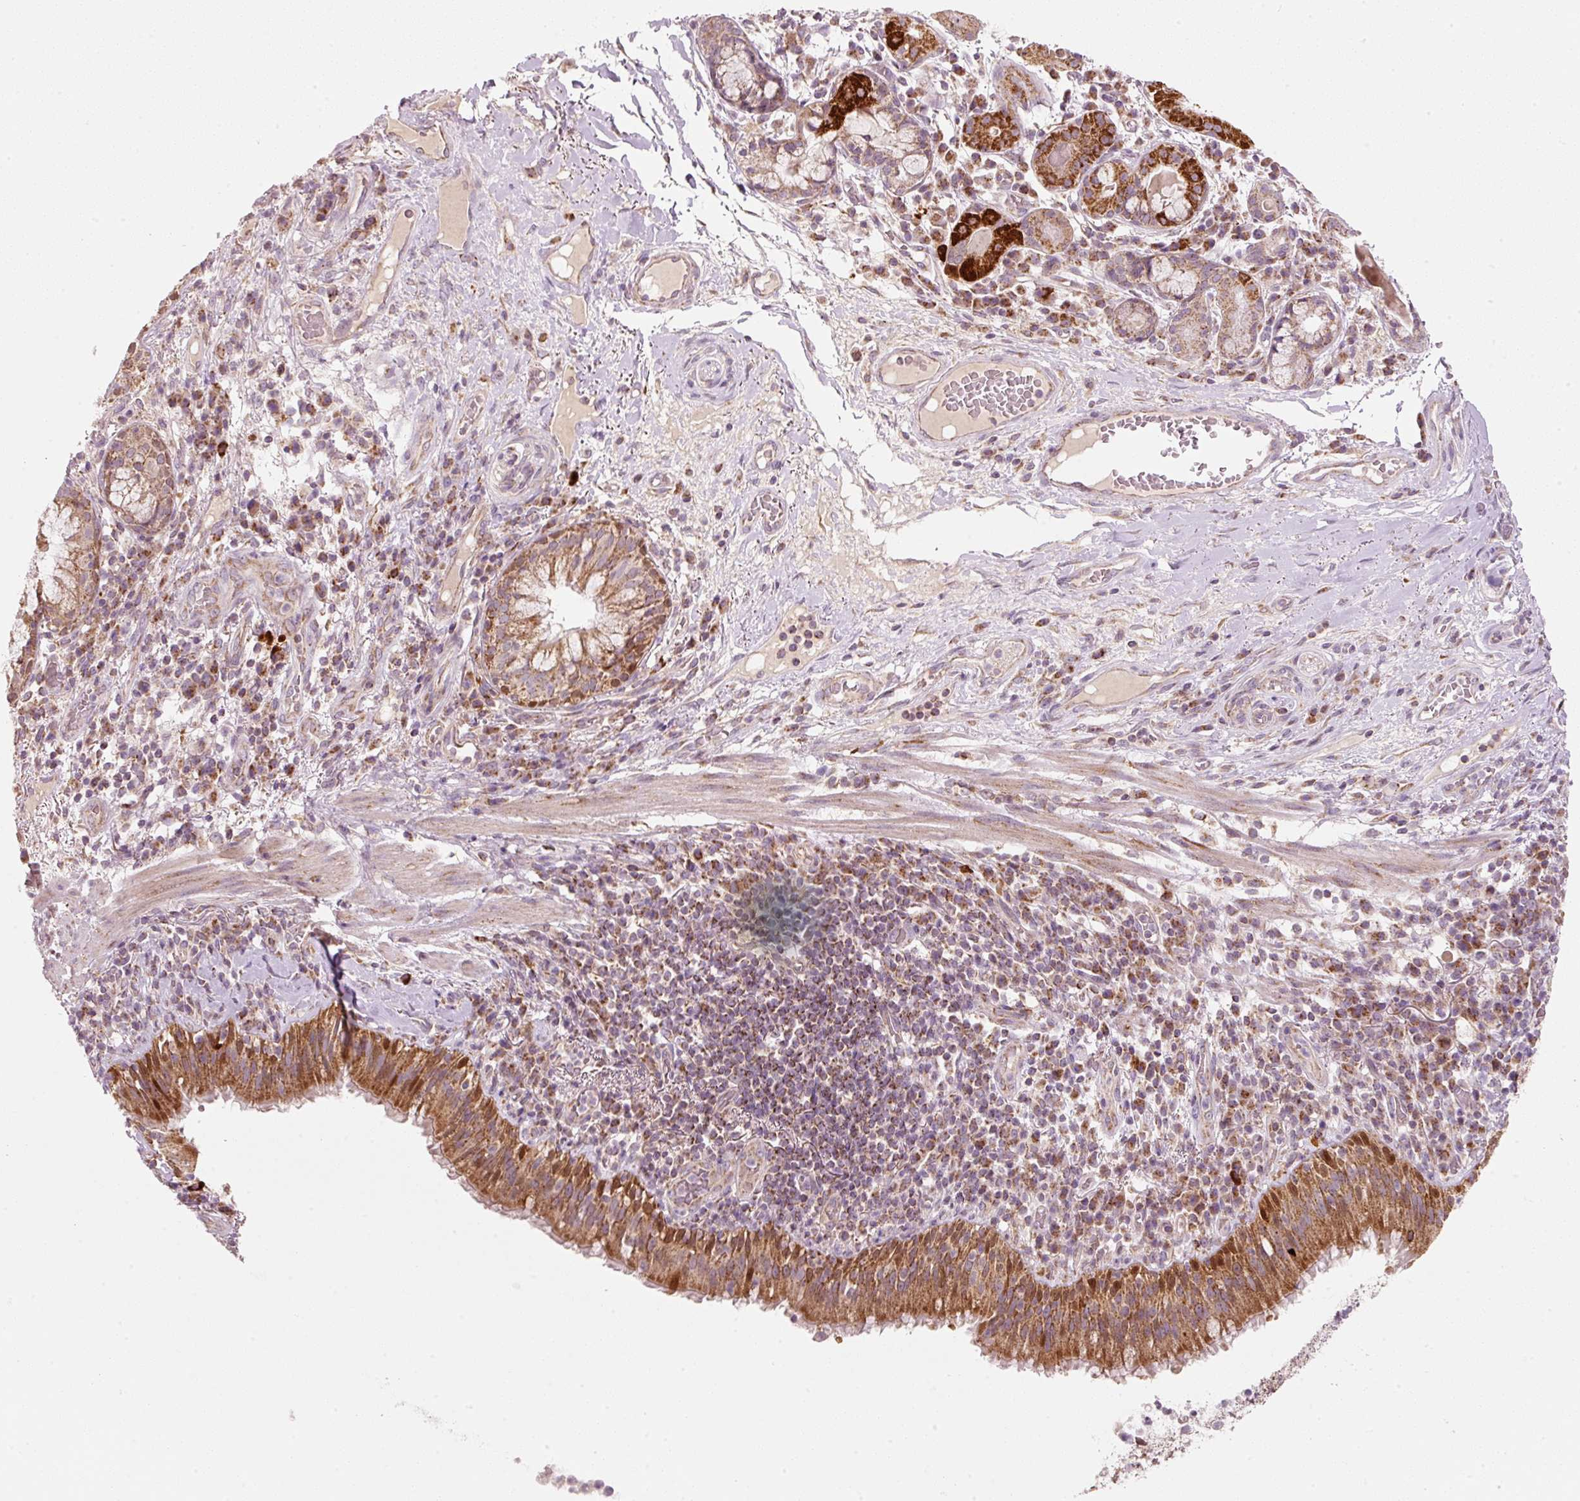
{"staining": {"intensity": "moderate", "quantity": ">75%", "location": "cytoplasmic/membranous,nuclear"}, "tissue": "bronchus", "cell_type": "Respiratory epithelial cells", "image_type": "normal", "snomed": [{"axis": "morphology", "description": "Normal tissue, NOS"}, {"axis": "topography", "description": "Cartilage tissue"}, {"axis": "topography", "description": "Bronchus"}], "caption": "Benign bronchus was stained to show a protein in brown. There is medium levels of moderate cytoplasmic/membranous,nuclear positivity in approximately >75% of respiratory epithelial cells.", "gene": "FAM78B", "patient": {"sex": "male", "age": 56}}